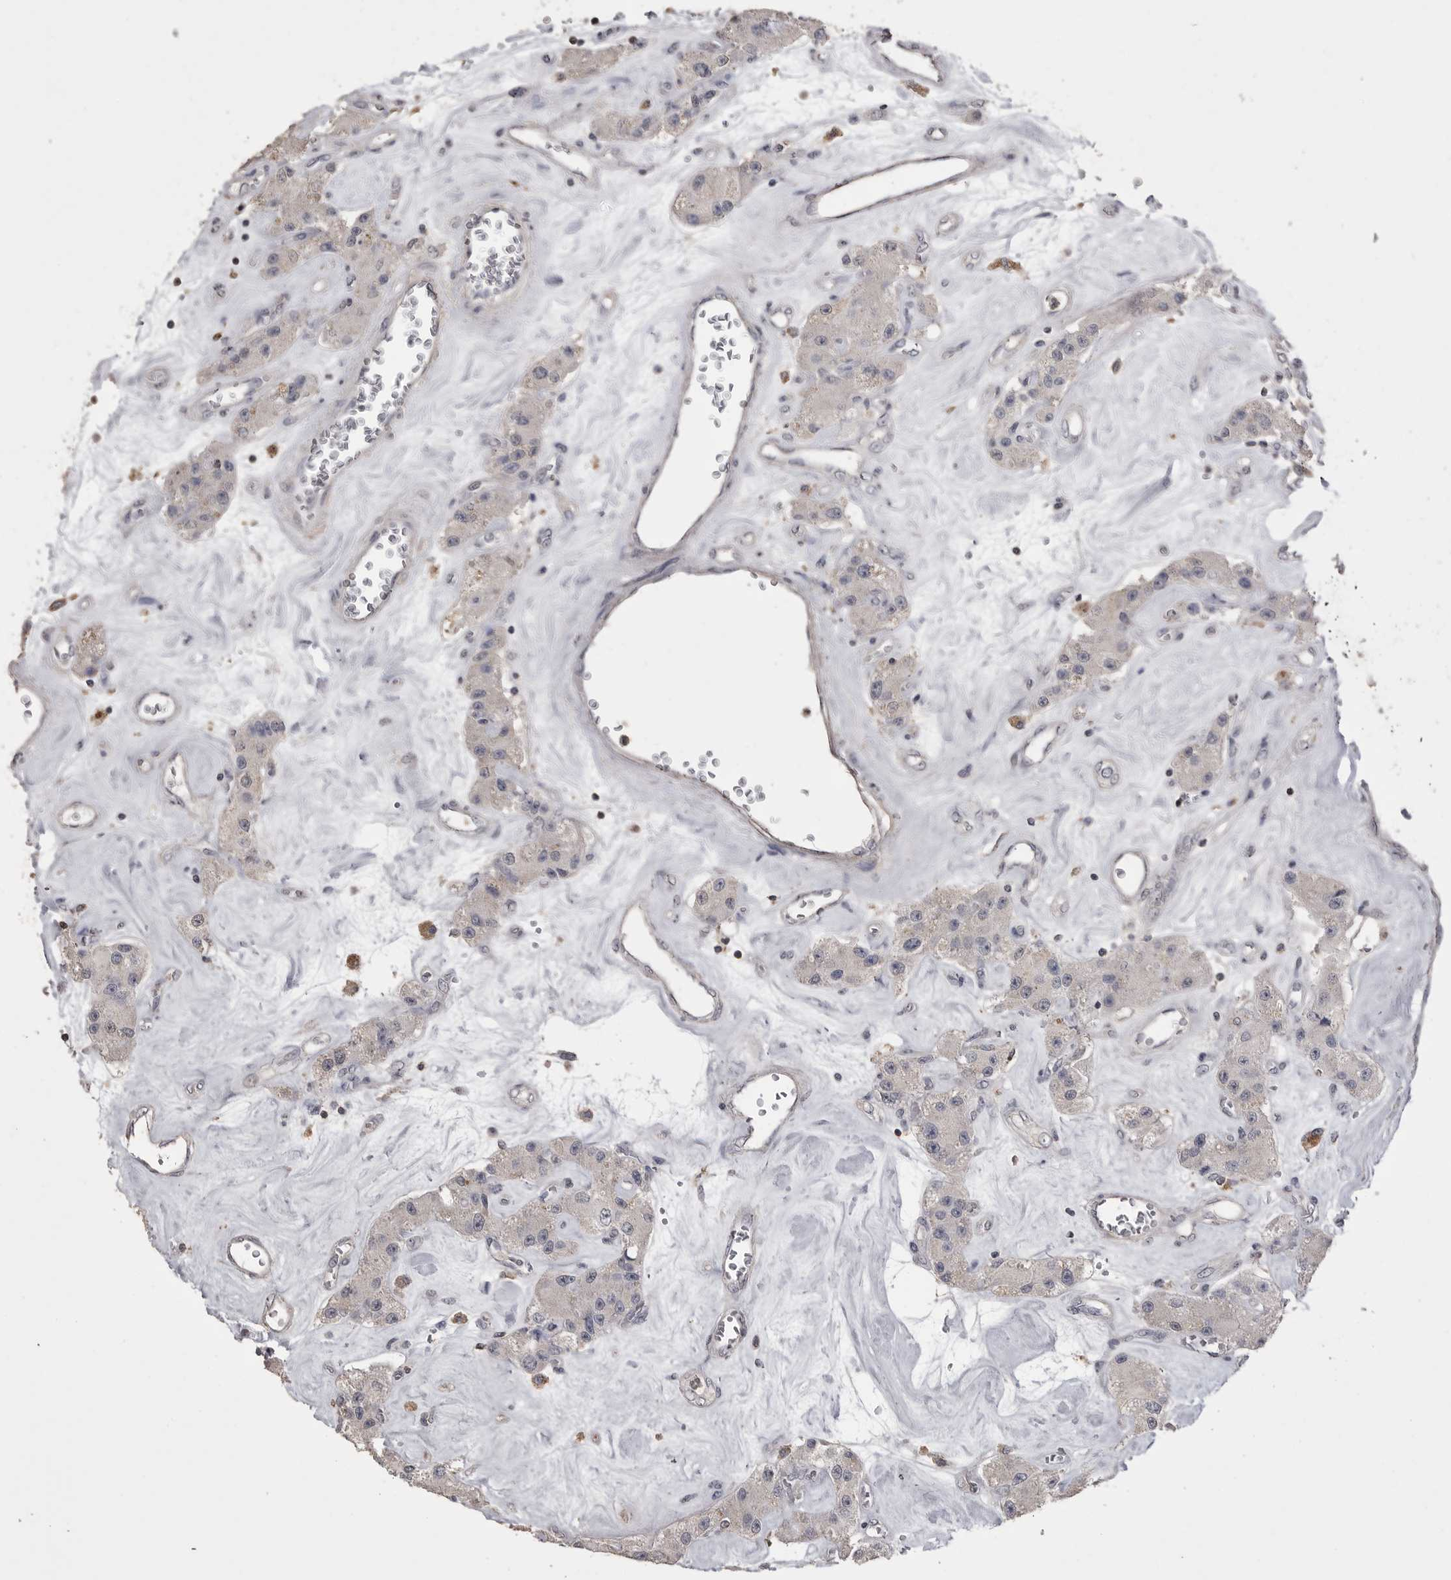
{"staining": {"intensity": "weak", "quantity": "25%-75%", "location": "cytoplasmic/membranous"}, "tissue": "carcinoid", "cell_type": "Tumor cells", "image_type": "cancer", "snomed": [{"axis": "morphology", "description": "Carcinoid, malignant, NOS"}, {"axis": "topography", "description": "Pancreas"}], "caption": "Protein expression analysis of human carcinoid (malignant) reveals weak cytoplasmic/membranous positivity in approximately 25%-75% of tumor cells. The staining was performed using DAB (3,3'-diaminobenzidine) to visualize the protein expression in brown, while the nuclei were stained in blue with hematoxylin (Magnification: 20x).", "gene": "MMP7", "patient": {"sex": "male", "age": 41}}